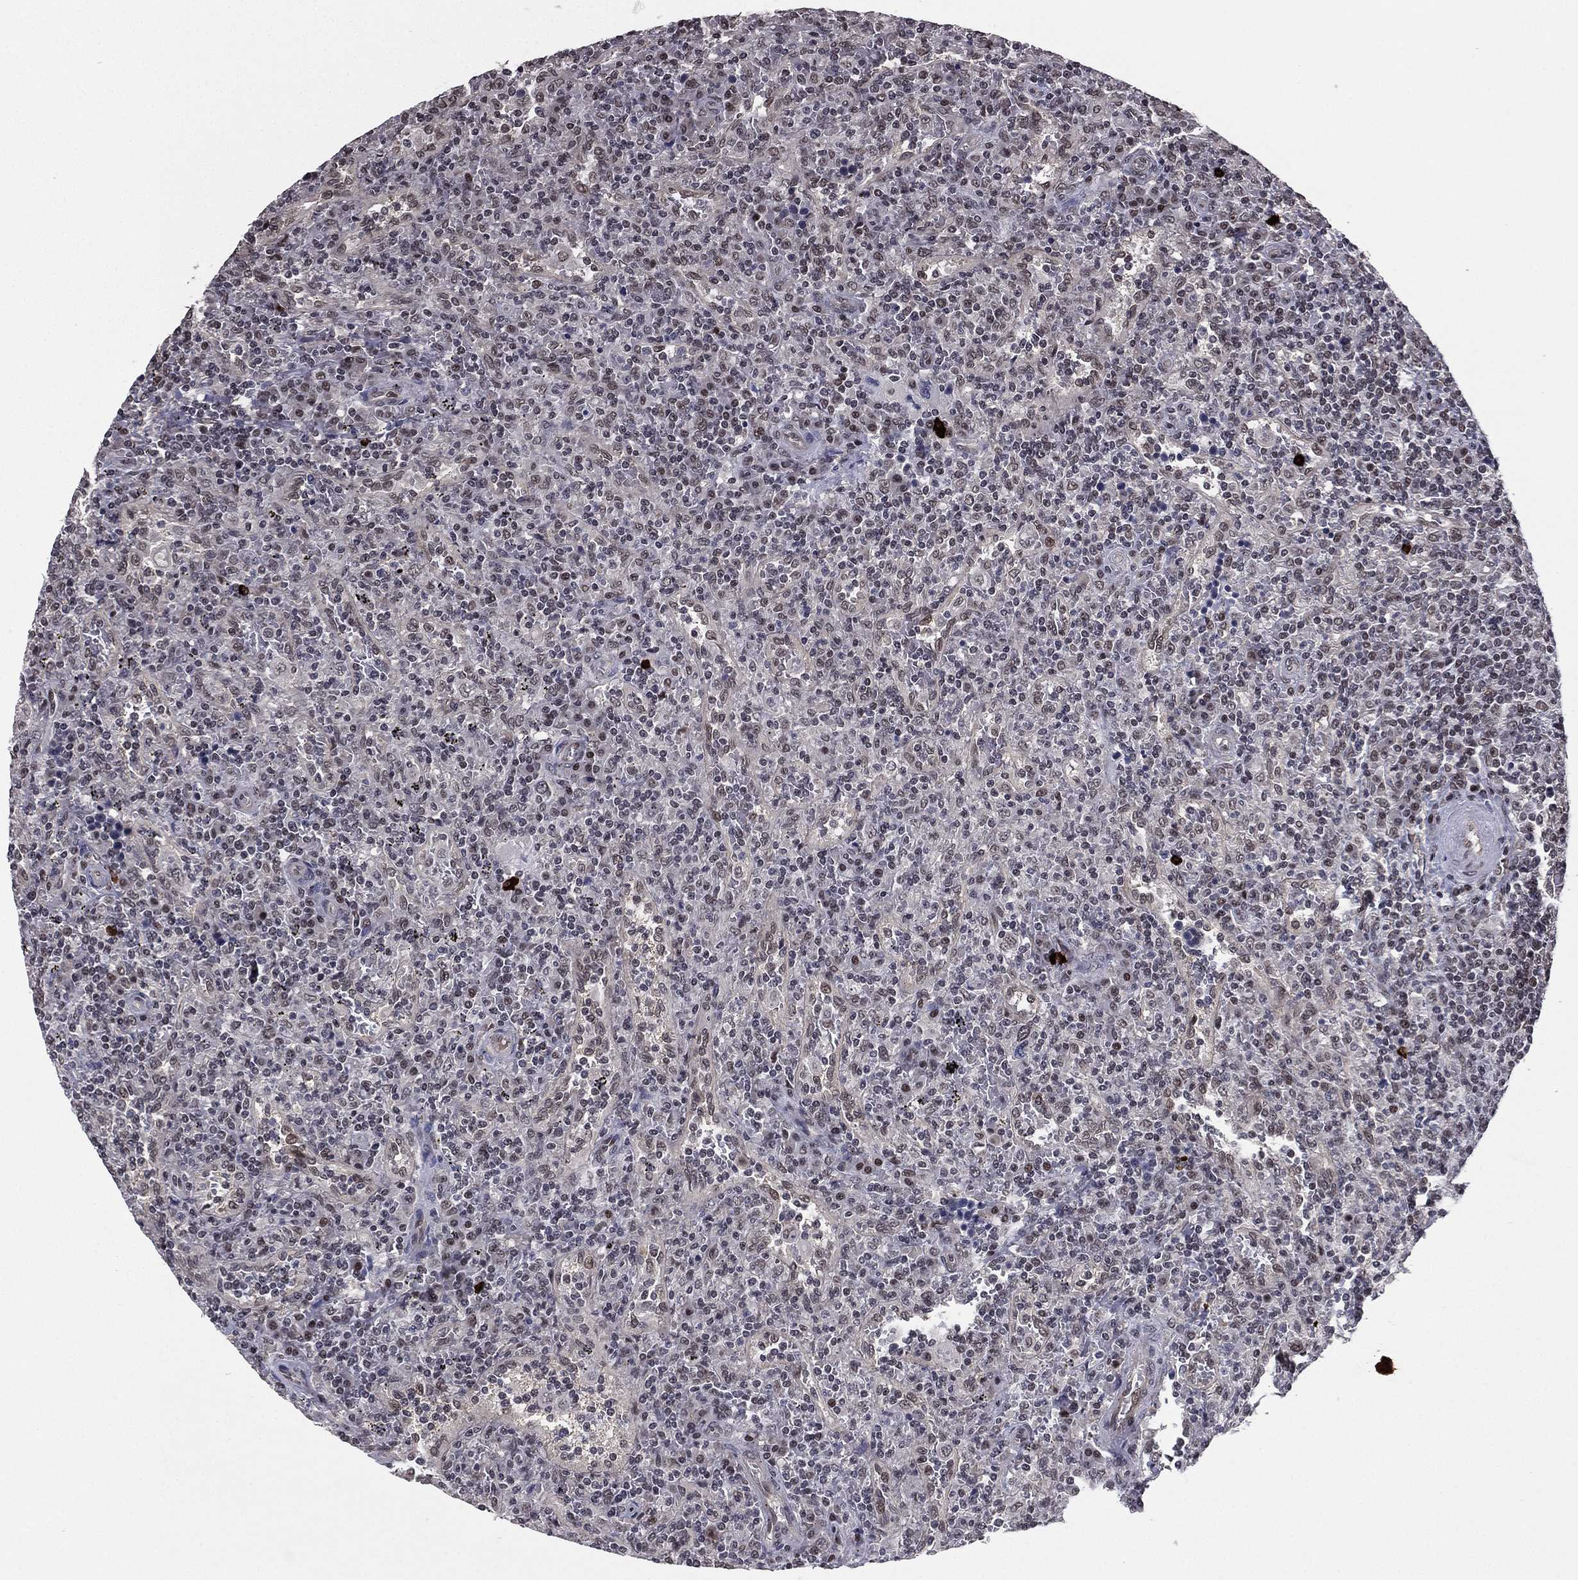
{"staining": {"intensity": "negative", "quantity": "none", "location": "none"}, "tissue": "lymphoma", "cell_type": "Tumor cells", "image_type": "cancer", "snomed": [{"axis": "morphology", "description": "Malignant lymphoma, non-Hodgkin's type, Low grade"}, {"axis": "topography", "description": "Spleen"}], "caption": "There is no significant staining in tumor cells of lymphoma. The staining is performed using DAB brown chromogen with nuclei counter-stained in using hematoxylin.", "gene": "RARB", "patient": {"sex": "male", "age": 62}}